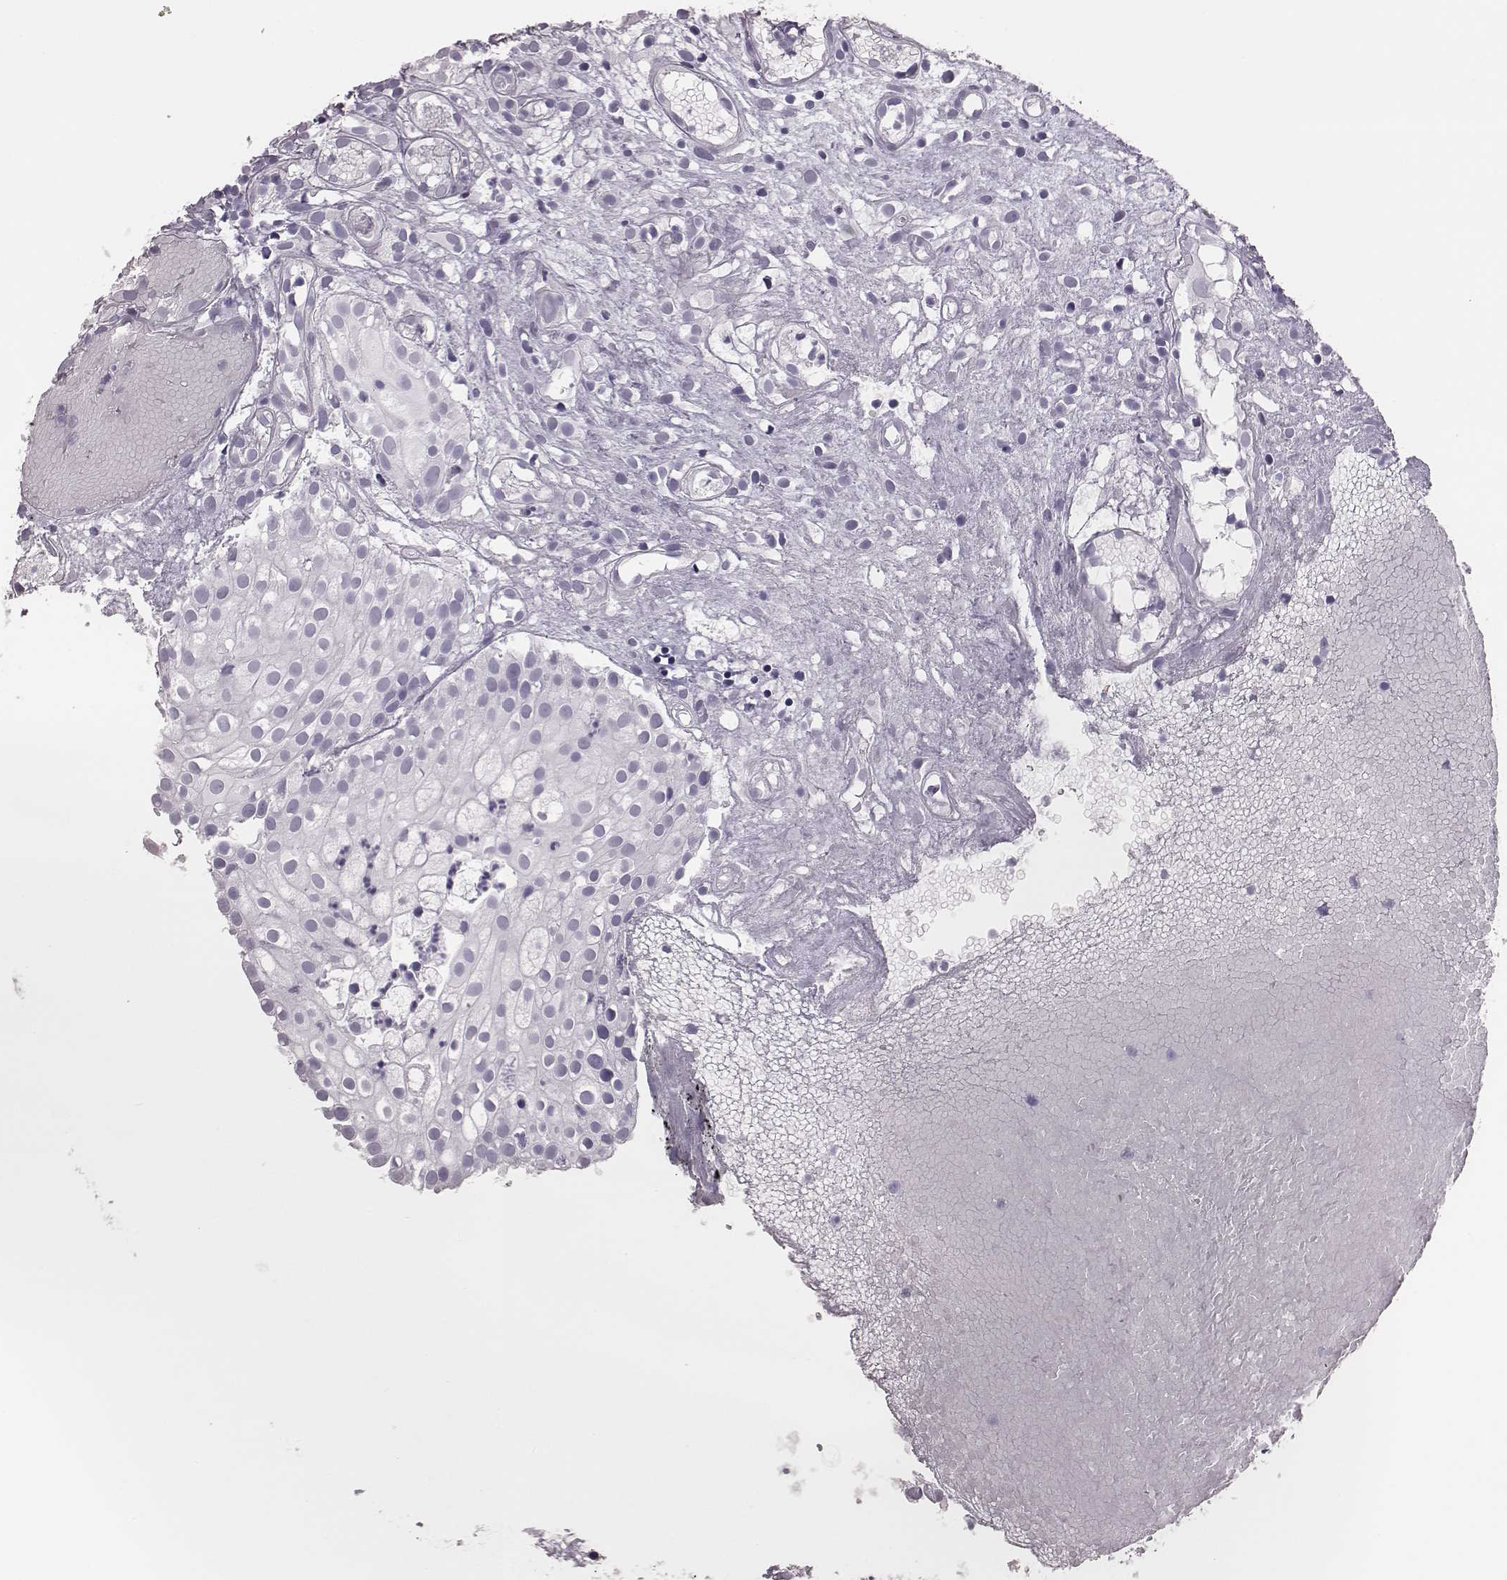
{"staining": {"intensity": "negative", "quantity": "none", "location": "none"}, "tissue": "prostate cancer", "cell_type": "Tumor cells", "image_type": "cancer", "snomed": [{"axis": "morphology", "description": "Adenocarcinoma, High grade"}, {"axis": "topography", "description": "Prostate"}], "caption": "Tumor cells are negative for brown protein staining in prostate high-grade adenocarcinoma. The staining was performed using DAB to visualize the protein expression in brown, while the nuclei were stained in blue with hematoxylin (Magnification: 20x).", "gene": "H1-6", "patient": {"sex": "male", "age": 79}}